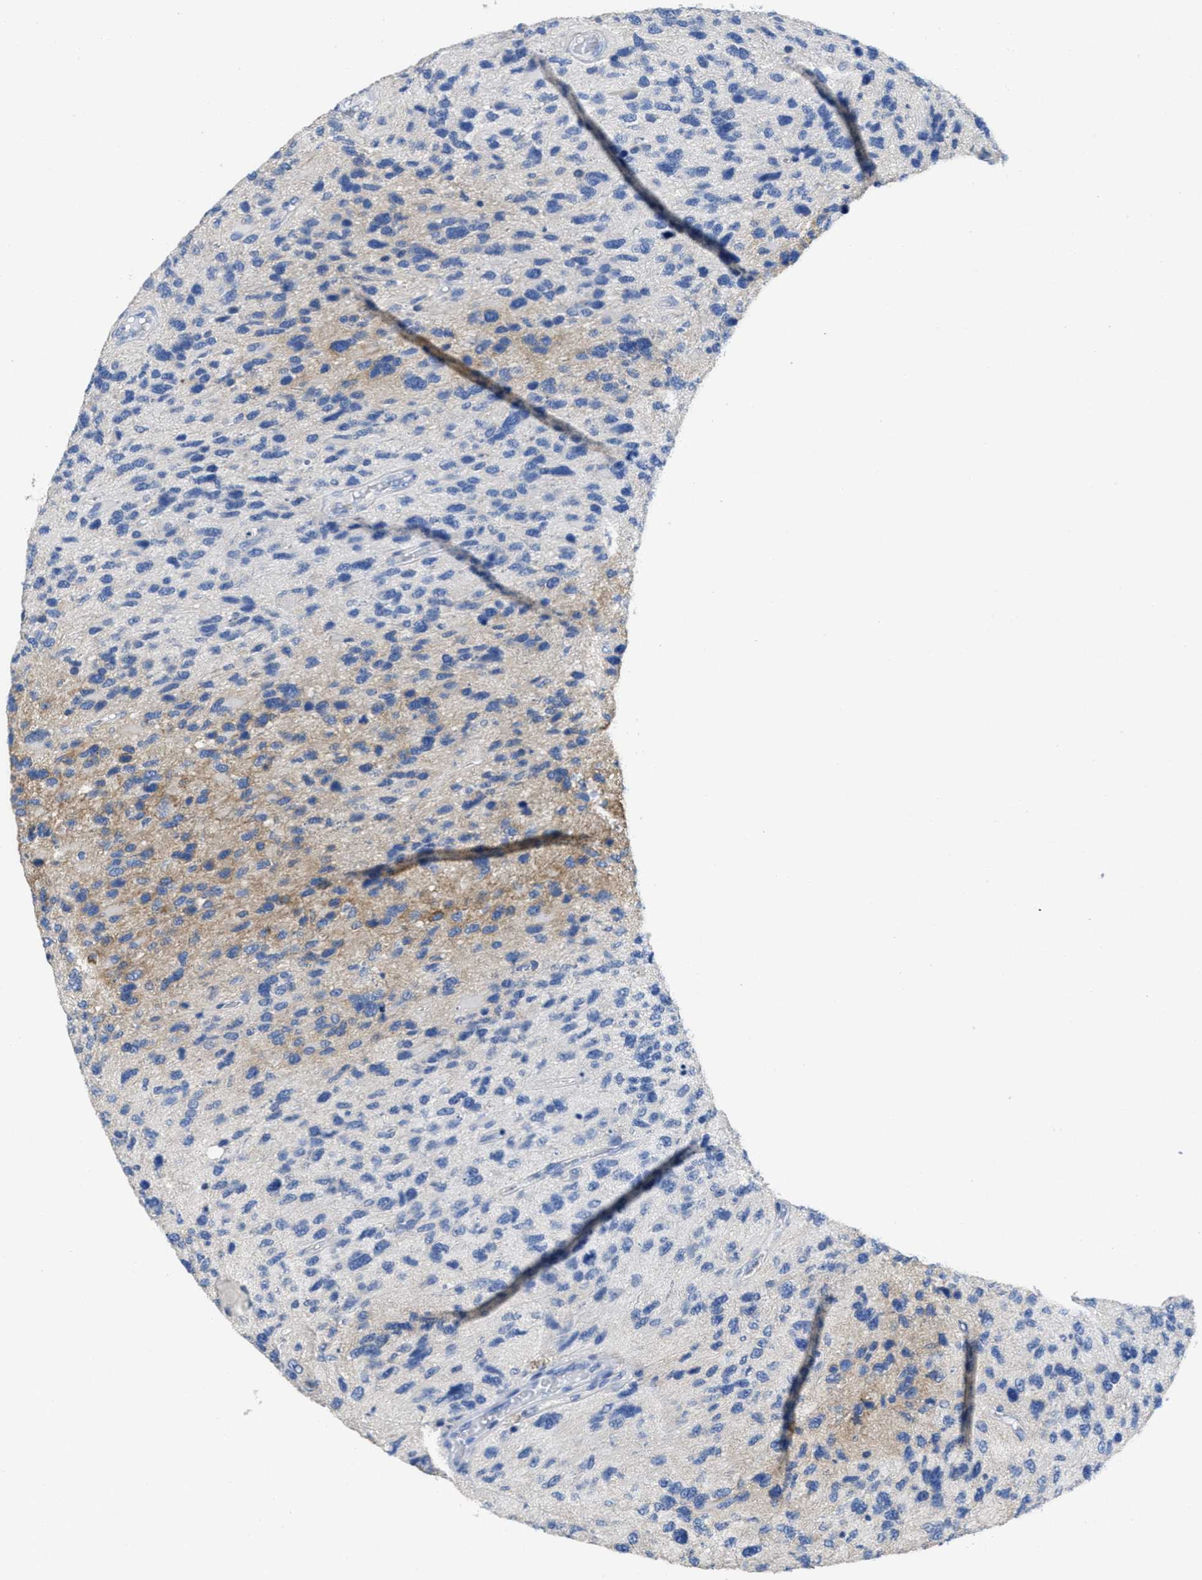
{"staining": {"intensity": "weak", "quantity": "<25%", "location": "cytoplasmic/membranous"}, "tissue": "glioma", "cell_type": "Tumor cells", "image_type": "cancer", "snomed": [{"axis": "morphology", "description": "Glioma, malignant, High grade"}, {"axis": "topography", "description": "Brain"}], "caption": "A high-resolution image shows immunohistochemistry staining of malignant glioma (high-grade), which demonstrates no significant positivity in tumor cells.", "gene": "CA9", "patient": {"sex": "female", "age": 58}}